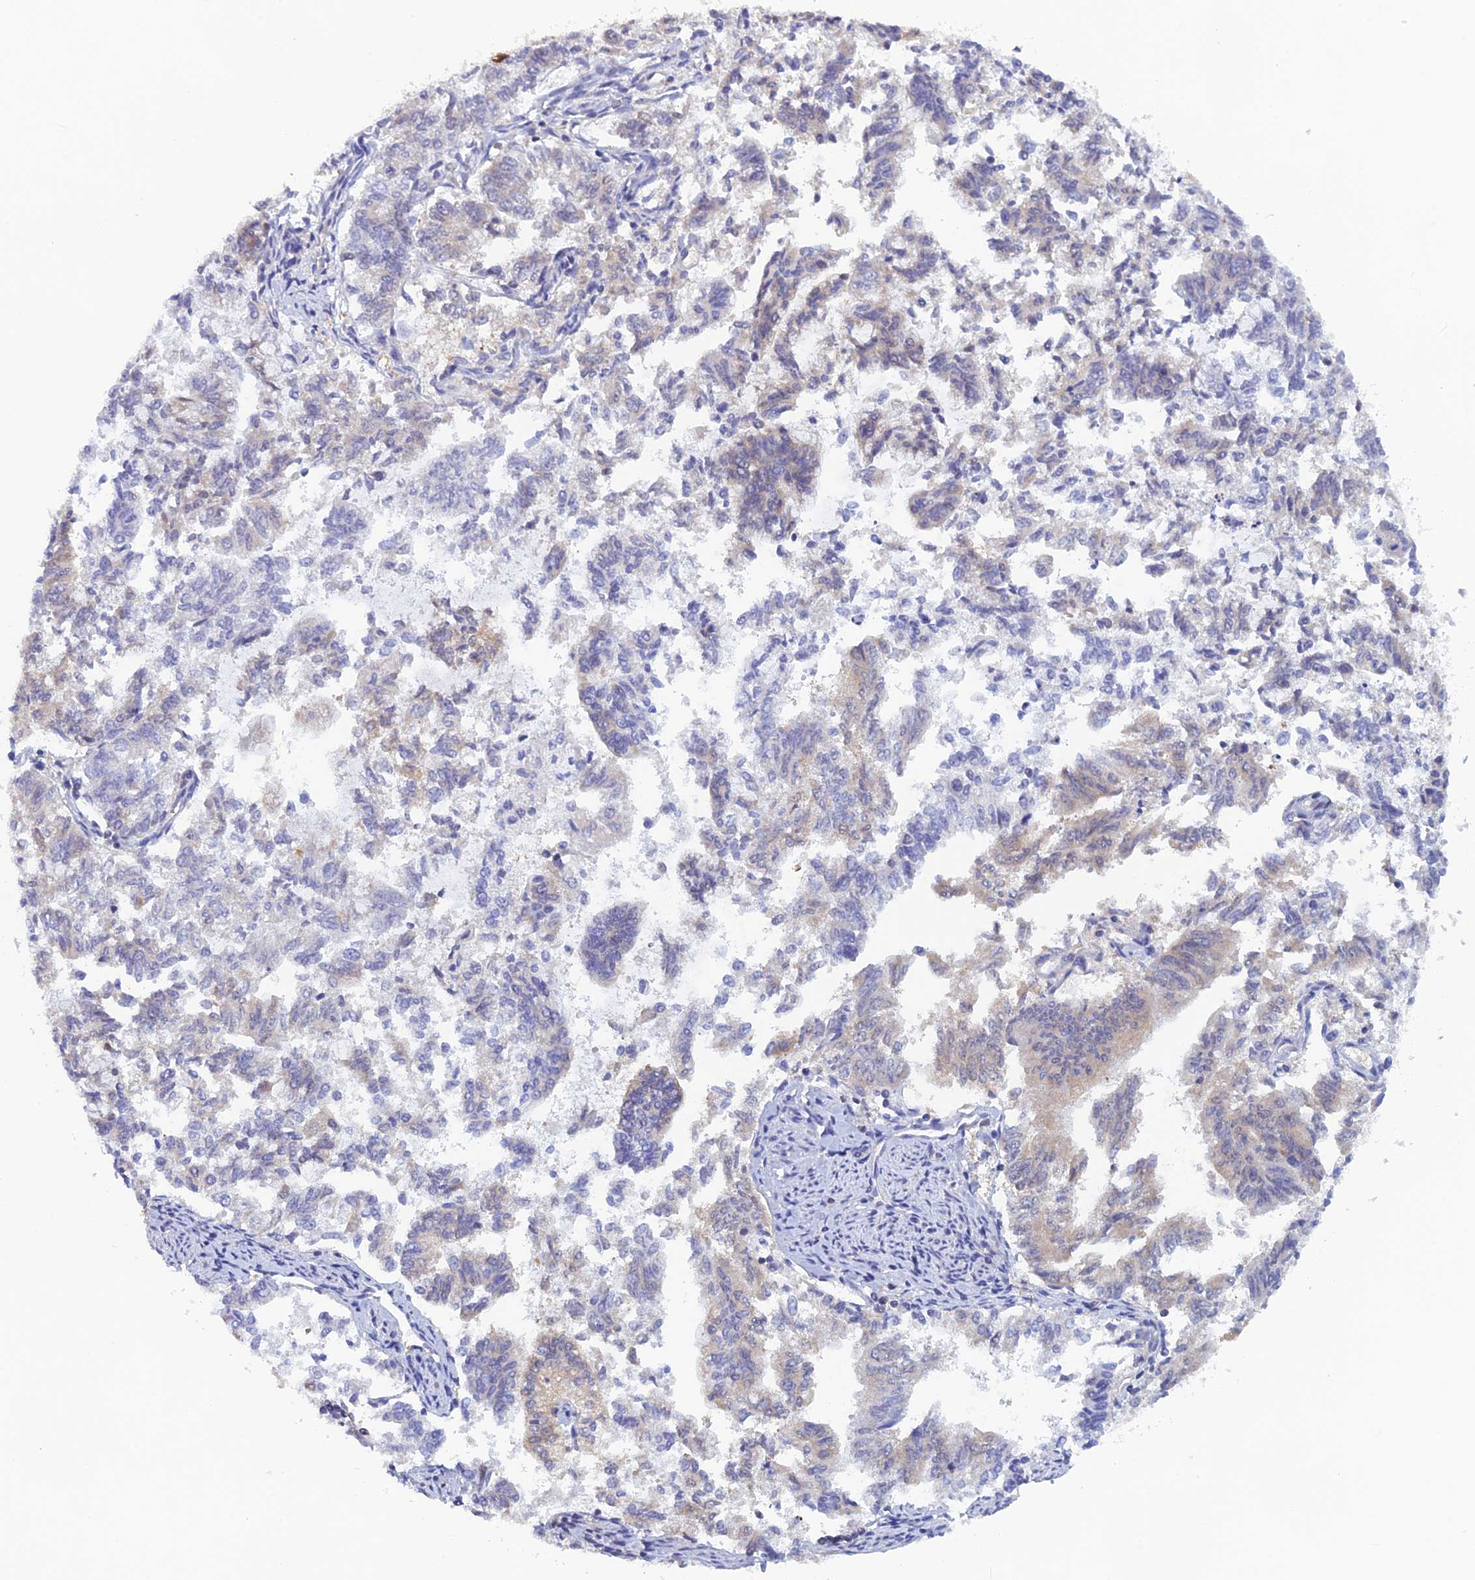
{"staining": {"intensity": "negative", "quantity": "none", "location": "none"}, "tissue": "endometrial cancer", "cell_type": "Tumor cells", "image_type": "cancer", "snomed": [{"axis": "morphology", "description": "Adenocarcinoma, NOS"}, {"axis": "topography", "description": "Endometrium"}], "caption": "Micrograph shows no protein positivity in tumor cells of adenocarcinoma (endometrial) tissue.", "gene": "HINT1", "patient": {"sex": "female", "age": 79}}